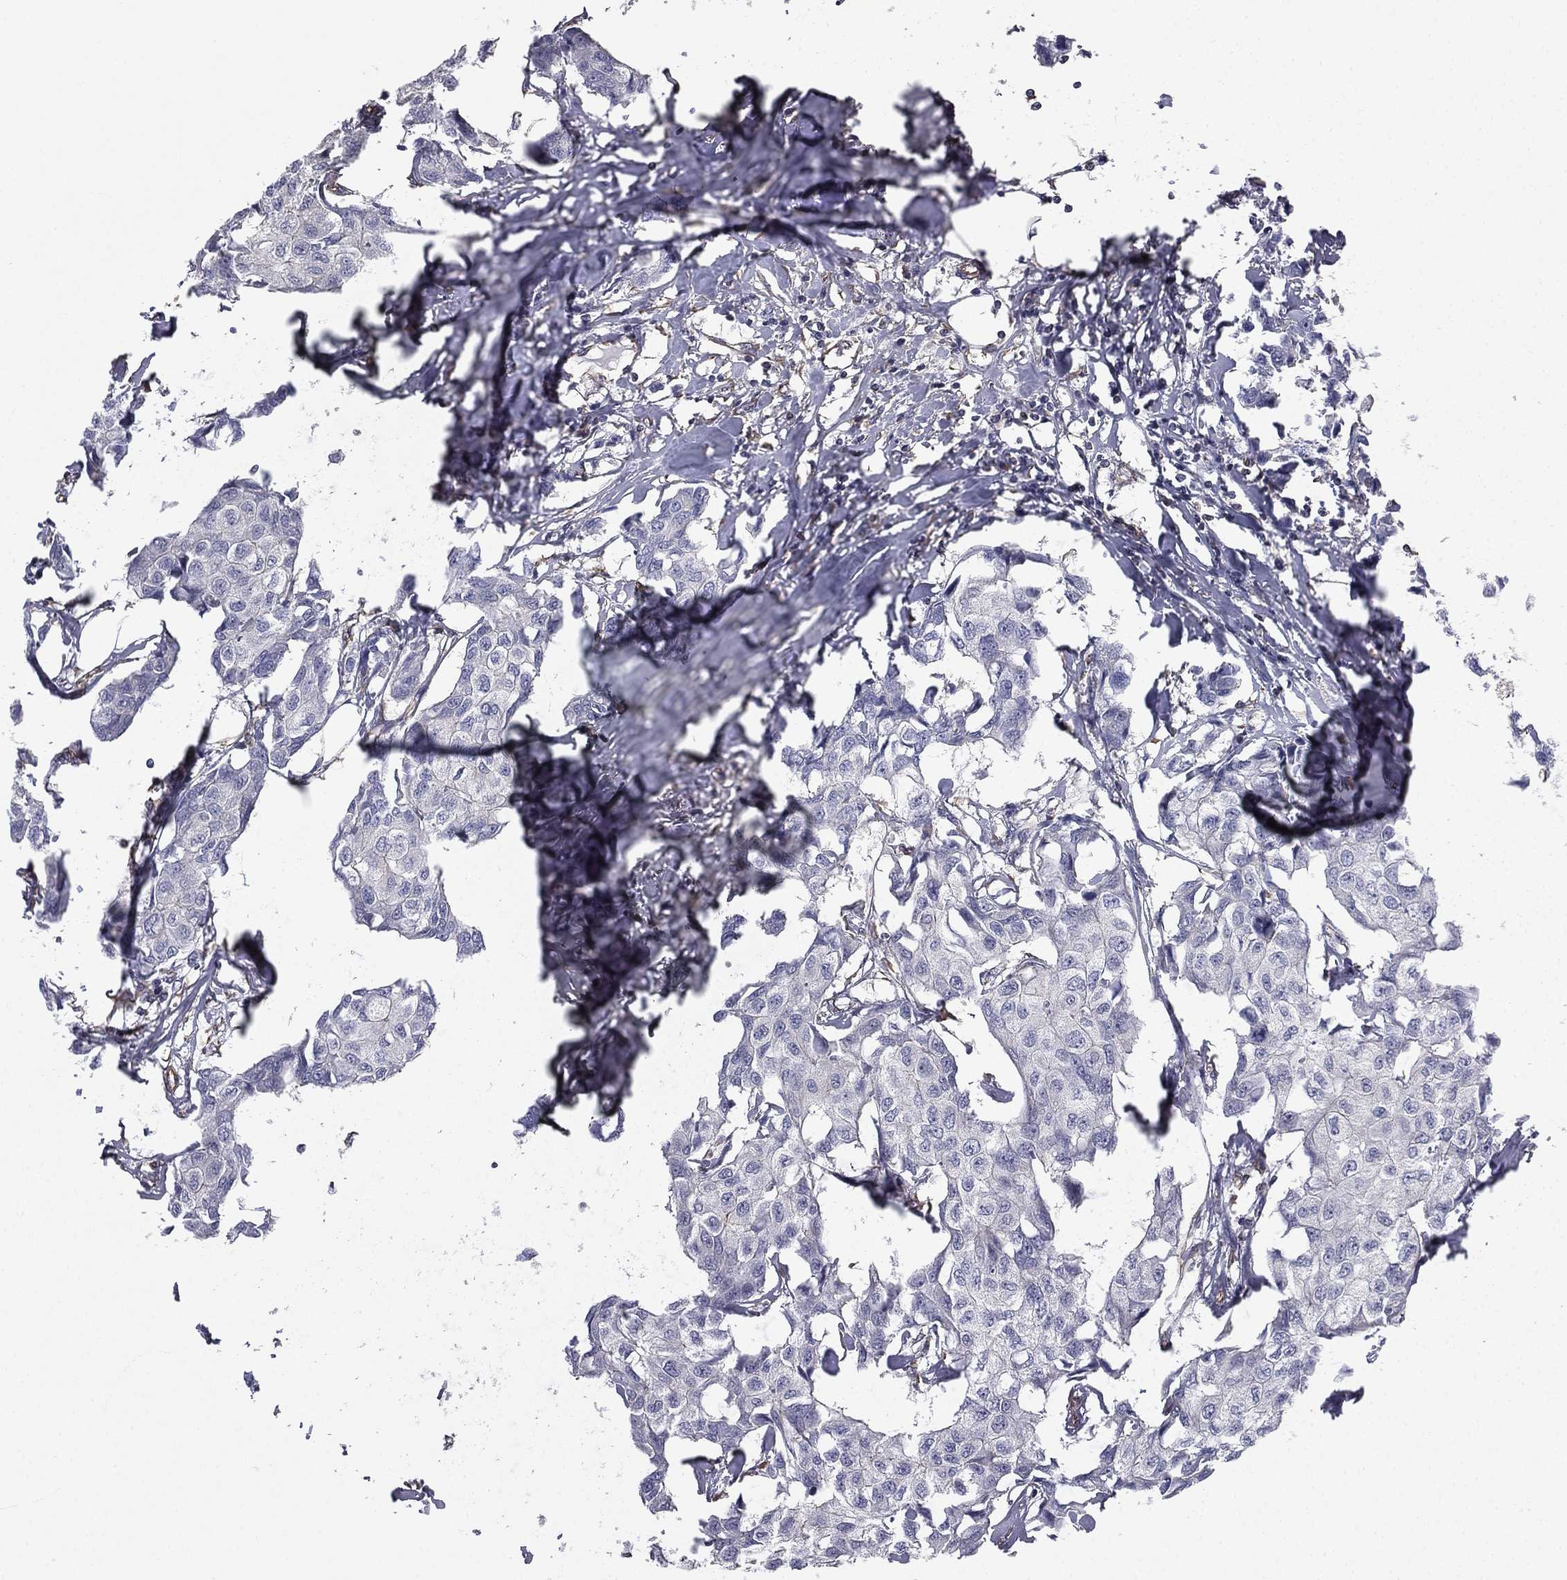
{"staining": {"intensity": "negative", "quantity": "none", "location": "none"}, "tissue": "breast cancer", "cell_type": "Tumor cells", "image_type": "cancer", "snomed": [{"axis": "morphology", "description": "Duct carcinoma"}, {"axis": "topography", "description": "Breast"}], "caption": "This is a micrograph of immunohistochemistry staining of infiltrating ductal carcinoma (breast), which shows no positivity in tumor cells.", "gene": "SCUBE1", "patient": {"sex": "female", "age": 80}}